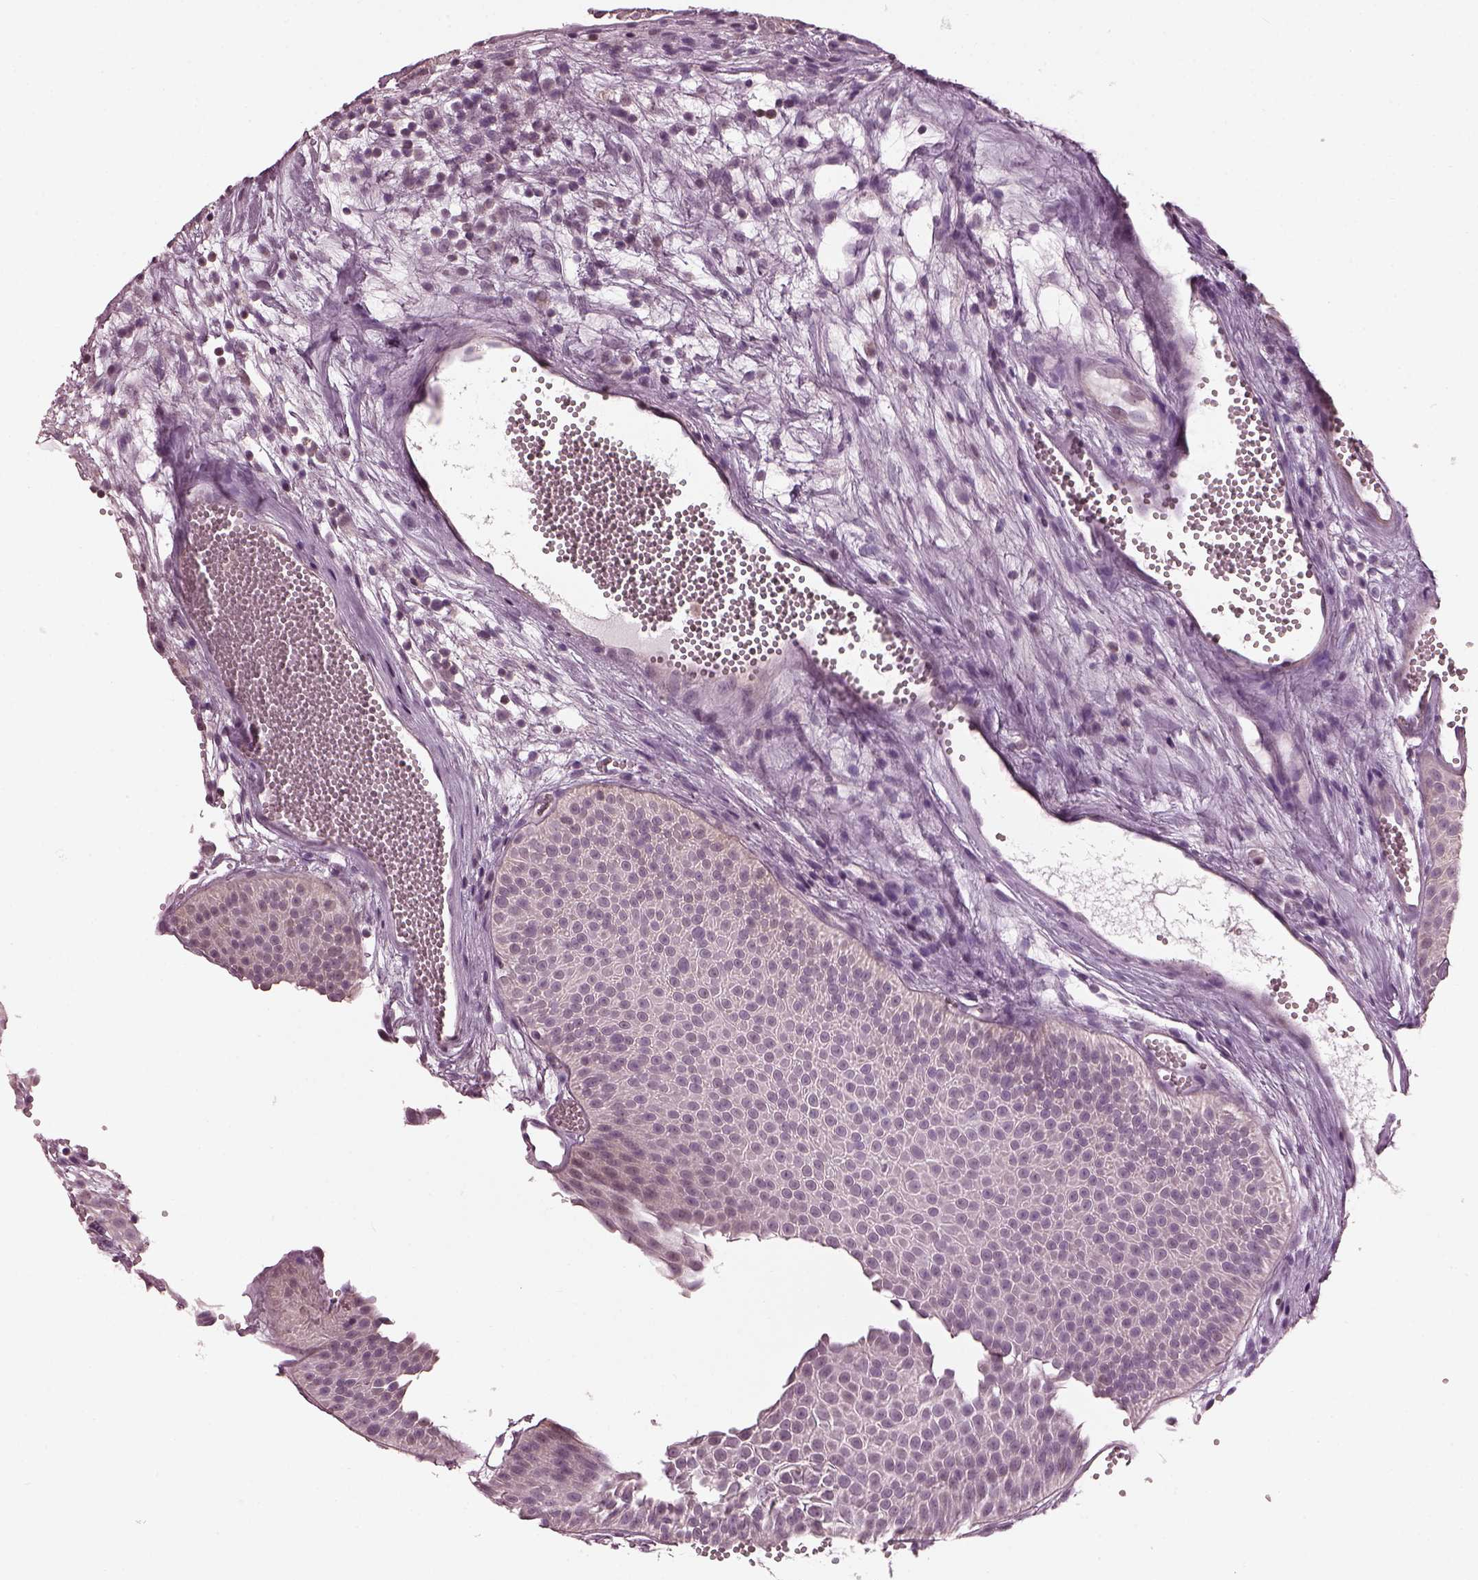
{"staining": {"intensity": "negative", "quantity": "none", "location": "none"}, "tissue": "urothelial cancer", "cell_type": "Tumor cells", "image_type": "cancer", "snomed": [{"axis": "morphology", "description": "Urothelial carcinoma, Low grade"}, {"axis": "topography", "description": "Urinary bladder"}], "caption": "Low-grade urothelial carcinoma stained for a protein using IHC shows no positivity tumor cells.", "gene": "BFSP1", "patient": {"sex": "male", "age": 52}}